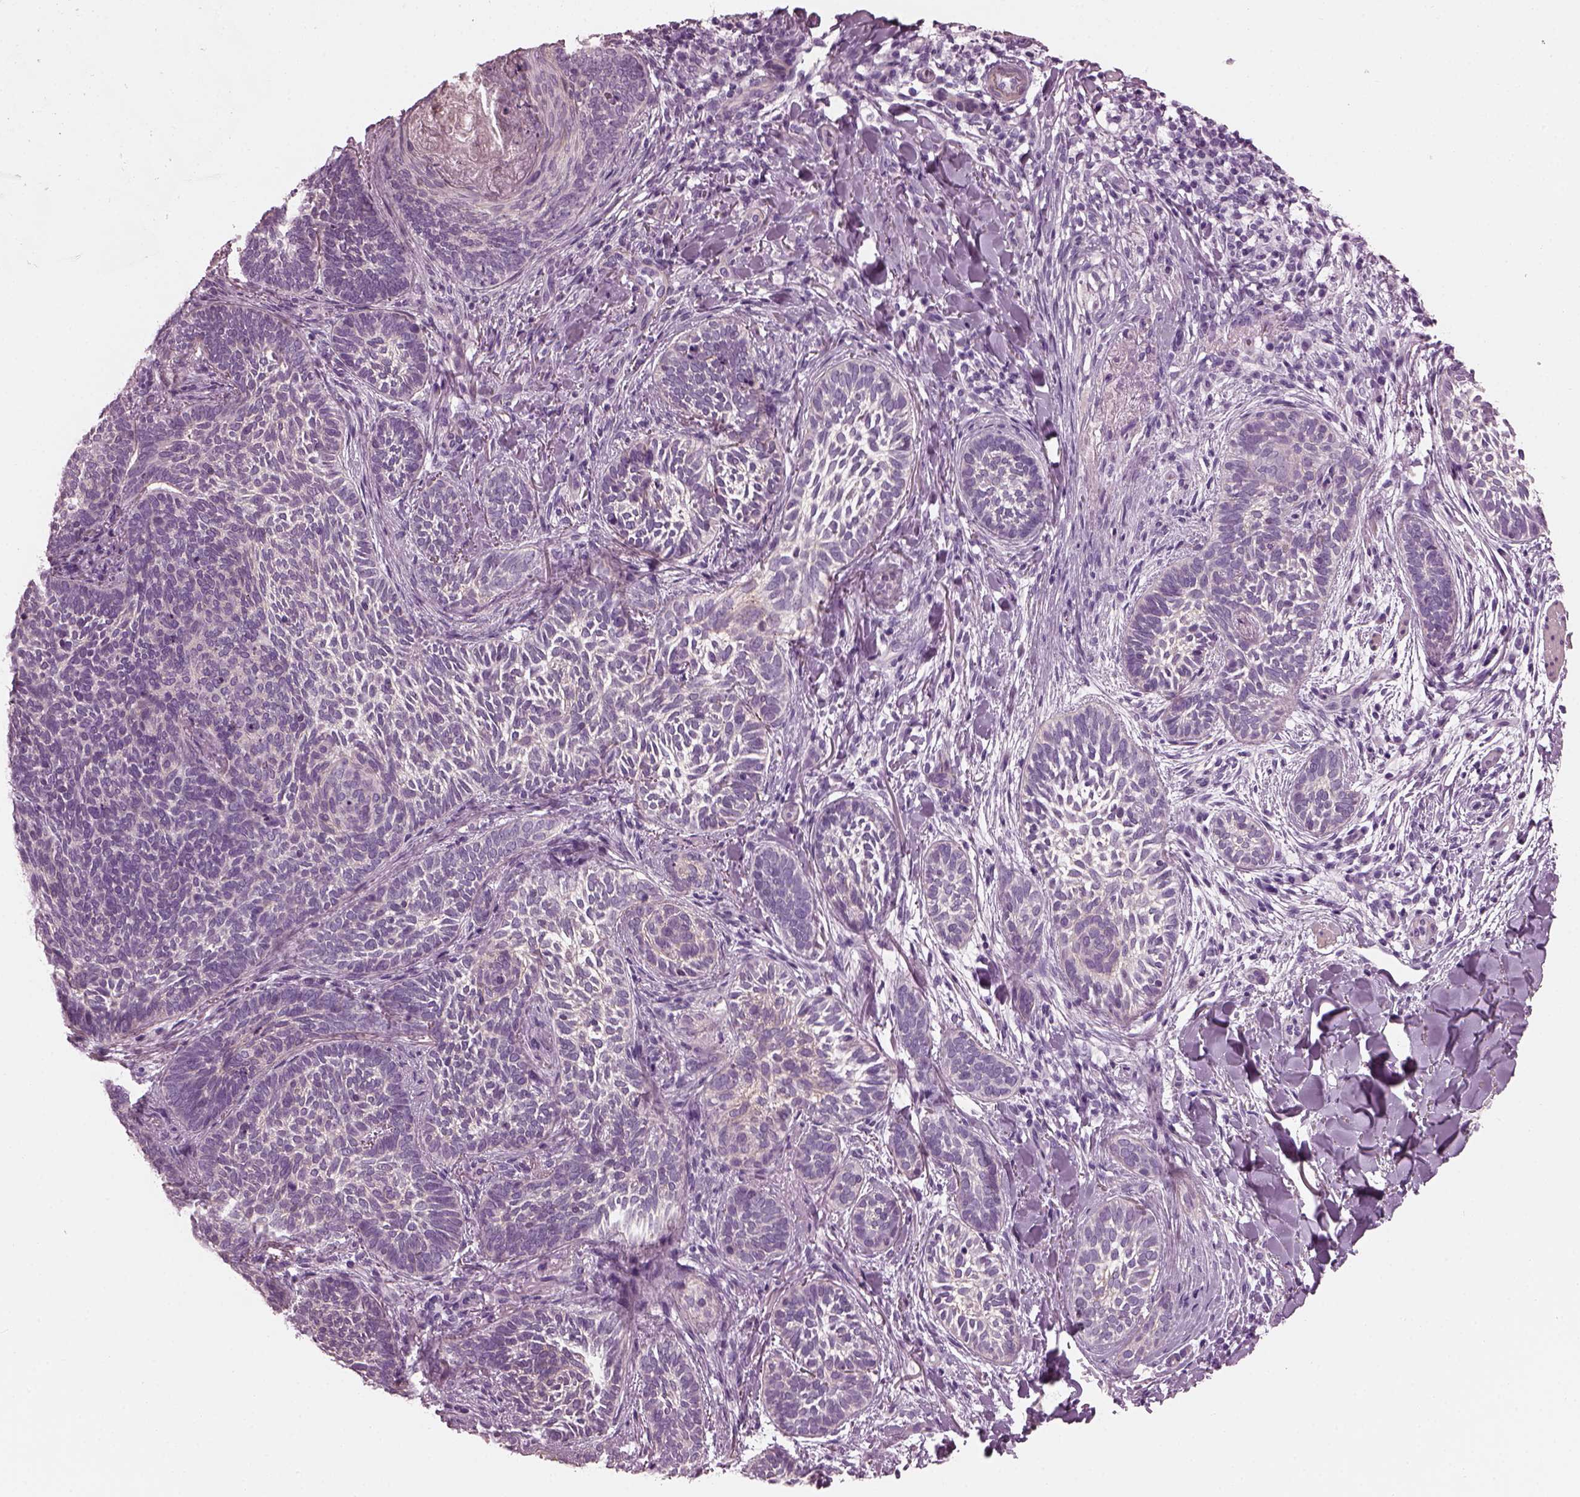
{"staining": {"intensity": "negative", "quantity": "none", "location": "none"}, "tissue": "skin cancer", "cell_type": "Tumor cells", "image_type": "cancer", "snomed": [{"axis": "morphology", "description": "Normal tissue, NOS"}, {"axis": "morphology", "description": "Basal cell carcinoma"}, {"axis": "topography", "description": "Skin"}], "caption": "Tumor cells show no significant protein positivity in basal cell carcinoma (skin).", "gene": "BFSP1", "patient": {"sex": "male", "age": 46}}